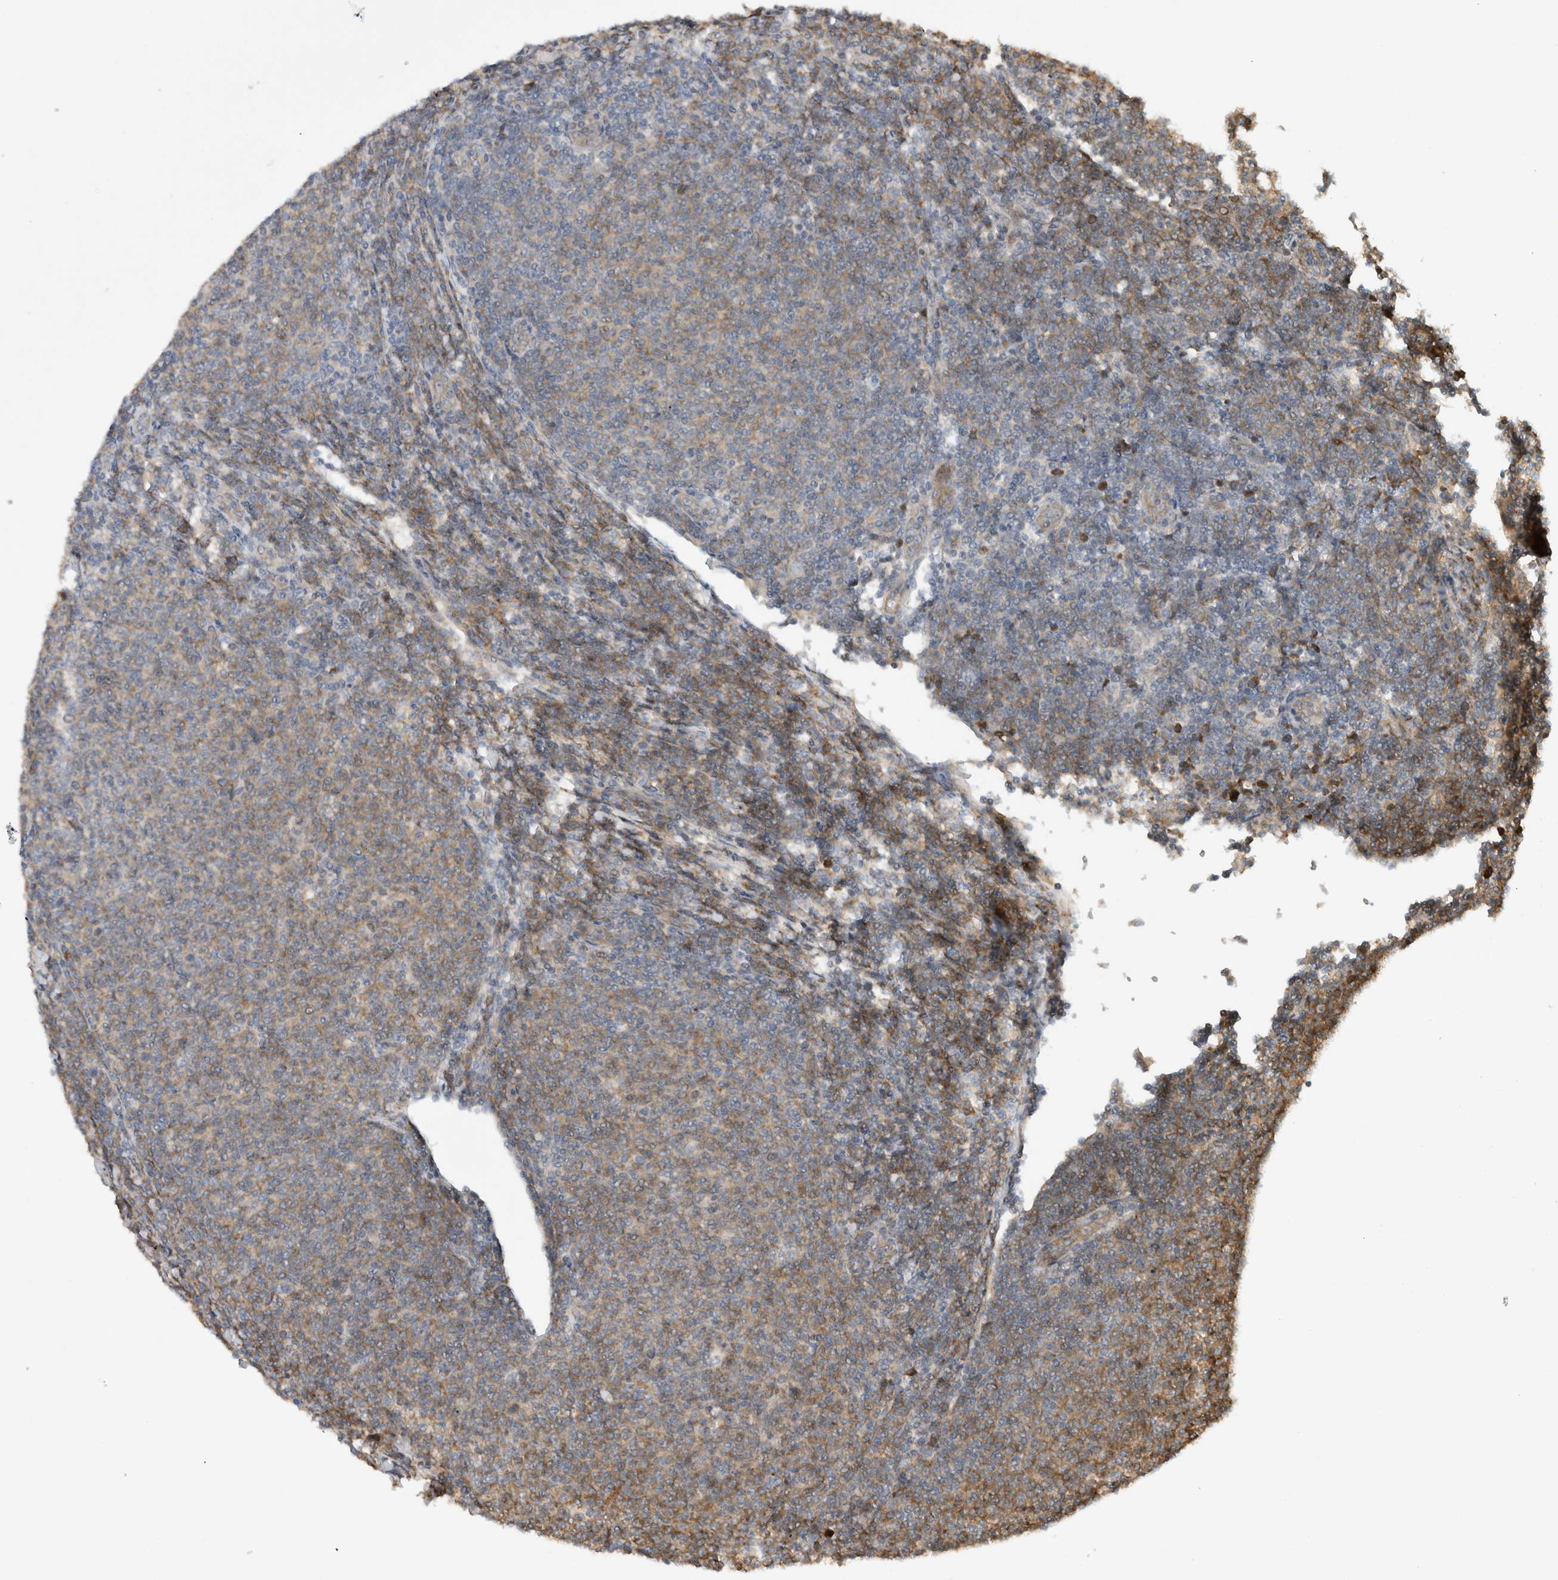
{"staining": {"intensity": "moderate", "quantity": "<25%", "location": "cytoplasmic/membranous"}, "tissue": "lymphoma", "cell_type": "Tumor cells", "image_type": "cancer", "snomed": [{"axis": "morphology", "description": "Malignant lymphoma, non-Hodgkin's type, Low grade"}, {"axis": "topography", "description": "Lymph node"}], "caption": "IHC of human lymphoma reveals low levels of moderate cytoplasmic/membranous expression in about <25% of tumor cells.", "gene": "PCDHB15", "patient": {"sex": "male", "age": 66}}